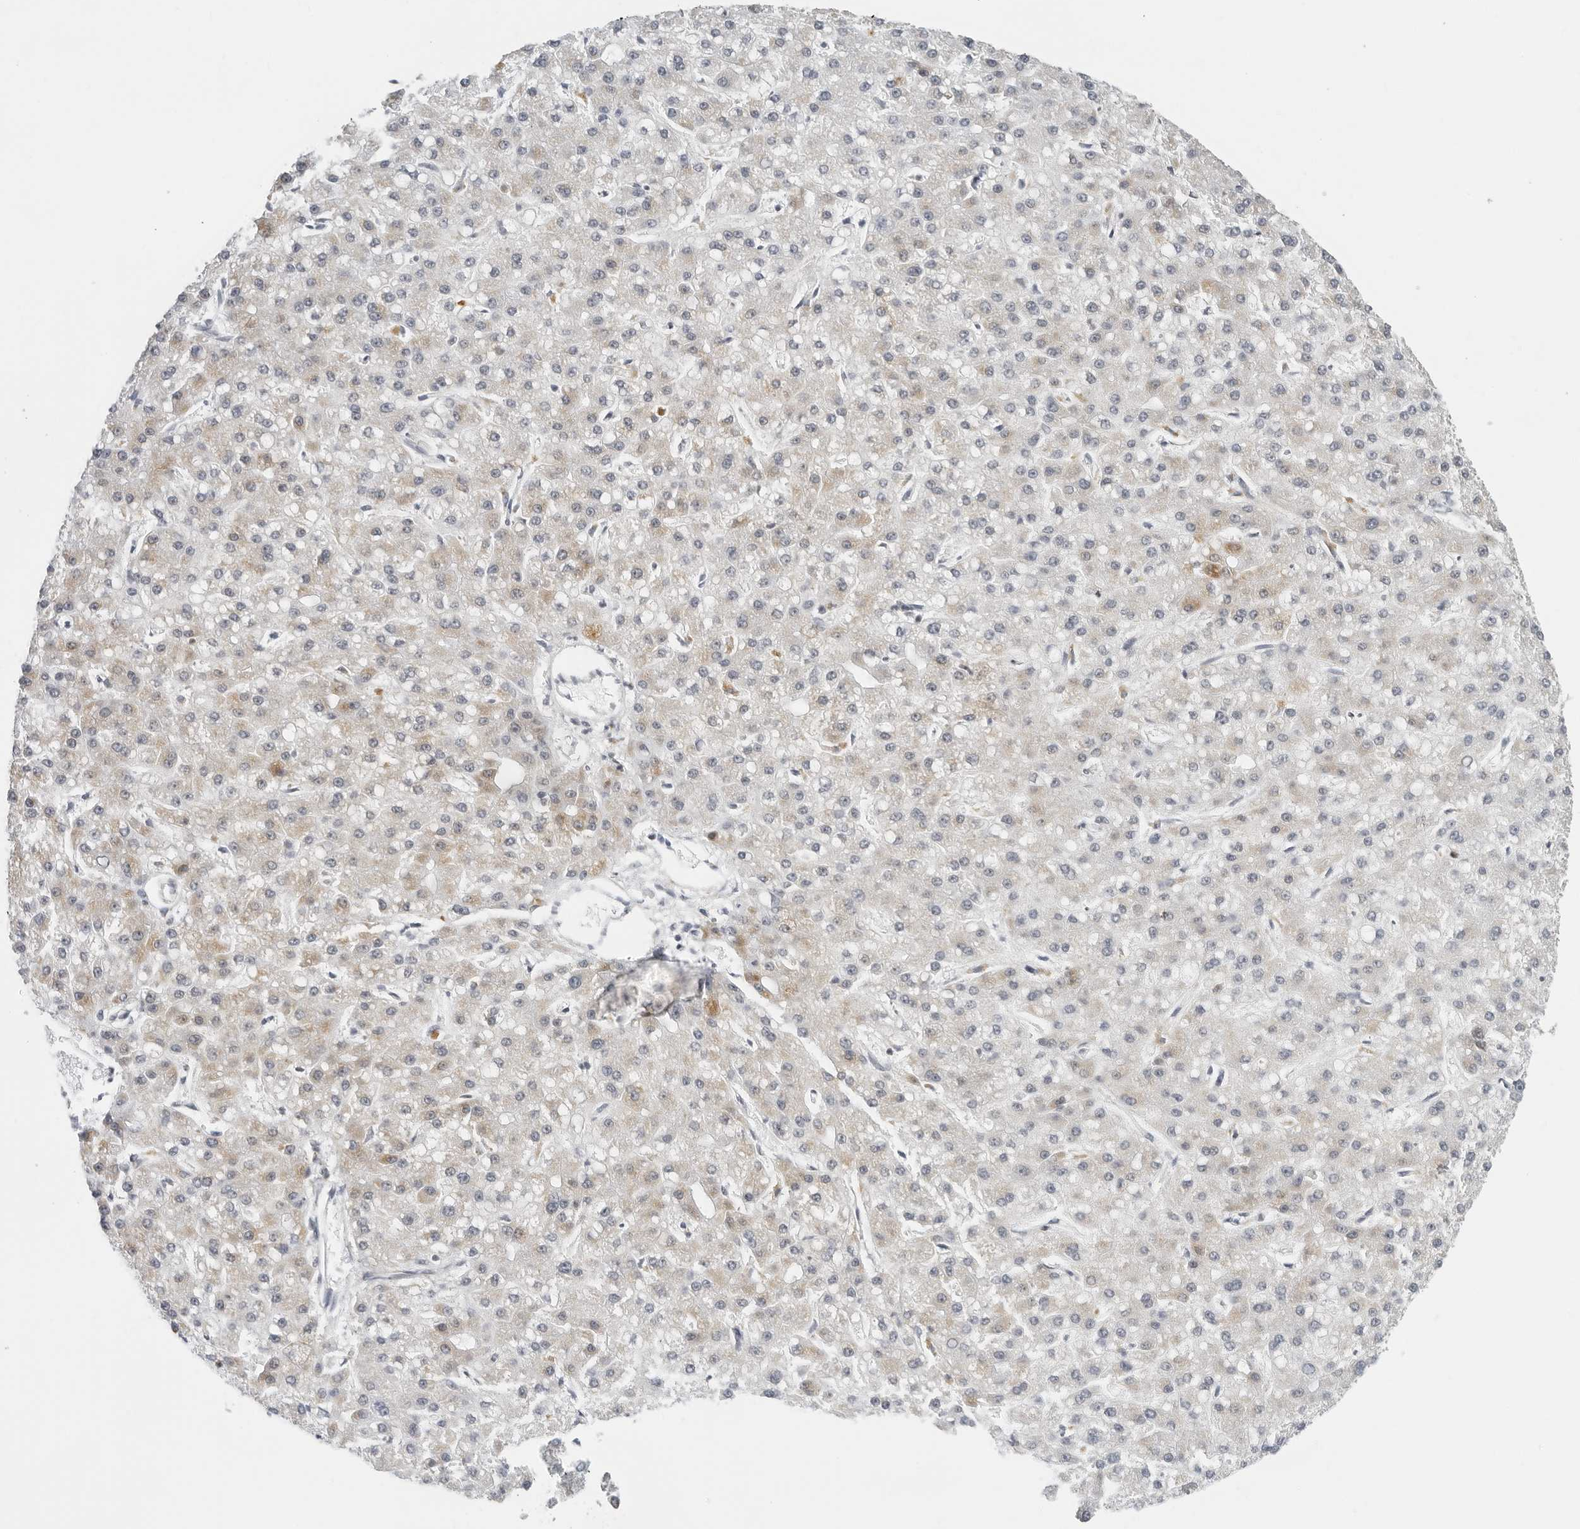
{"staining": {"intensity": "weak", "quantity": ">75%", "location": "cytoplasmic/membranous"}, "tissue": "liver cancer", "cell_type": "Tumor cells", "image_type": "cancer", "snomed": [{"axis": "morphology", "description": "Carcinoma, Hepatocellular, NOS"}, {"axis": "topography", "description": "Liver"}], "caption": "Weak cytoplasmic/membranous protein positivity is seen in about >75% of tumor cells in liver hepatocellular carcinoma.", "gene": "CIART", "patient": {"sex": "male", "age": 67}}